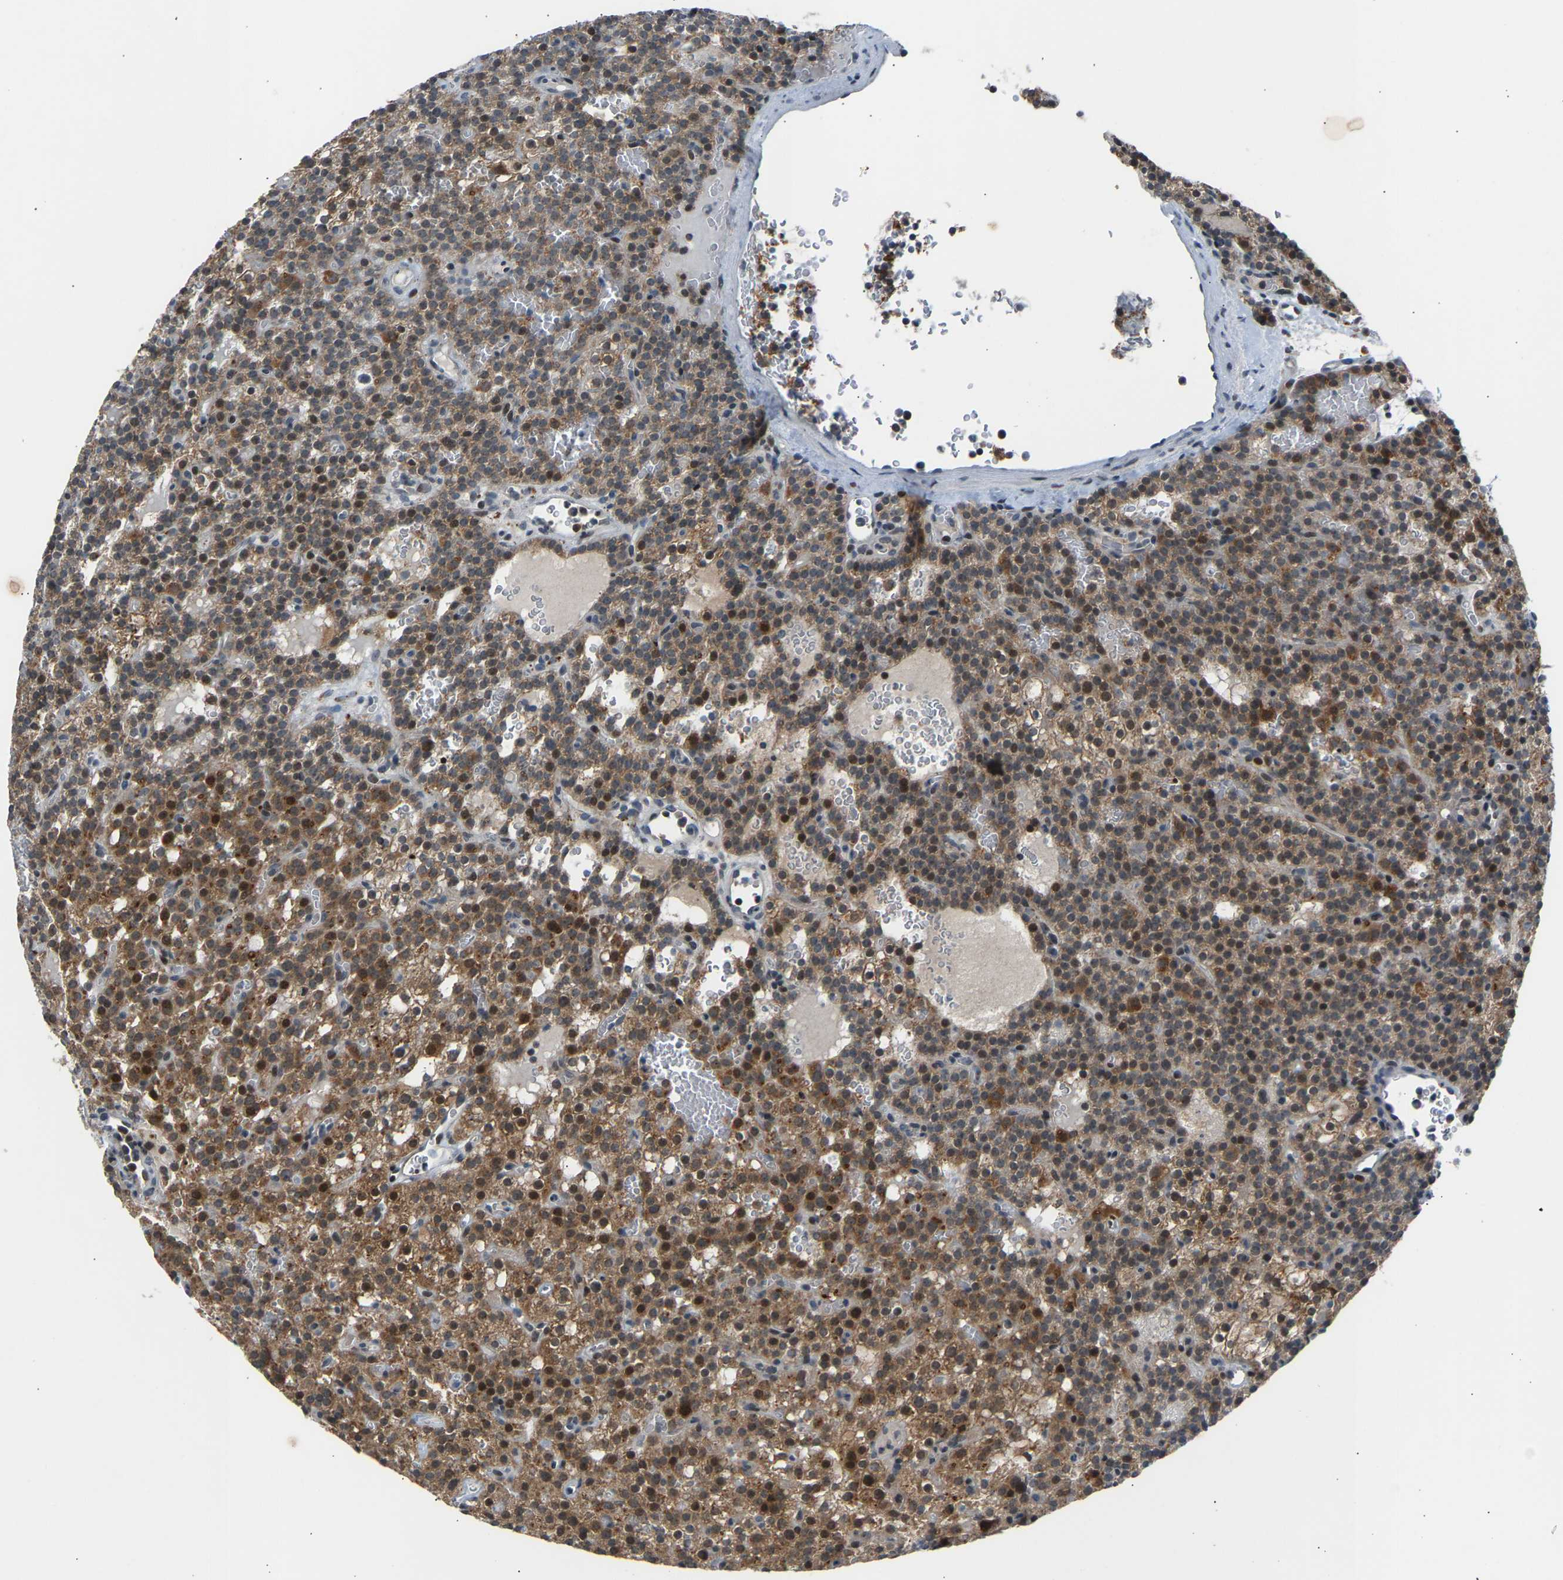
{"staining": {"intensity": "strong", "quantity": ">75%", "location": "cytoplasmic/membranous,nuclear"}, "tissue": "parathyroid gland", "cell_type": "Glandular cells", "image_type": "normal", "snomed": [{"axis": "morphology", "description": "Normal tissue, NOS"}, {"axis": "morphology", "description": "Adenoma, NOS"}, {"axis": "topography", "description": "Parathyroid gland"}], "caption": "Immunohistochemical staining of normal human parathyroid gland displays high levels of strong cytoplasmic/membranous,nuclear expression in about >75% of glandular cells. The staining was performed using DAB, with brown indicating positive protein expression. Nuclei are stained blue with hematoxylin.", "gene": "SLIRP", "patient": {"sex": "female", "age": 74}}